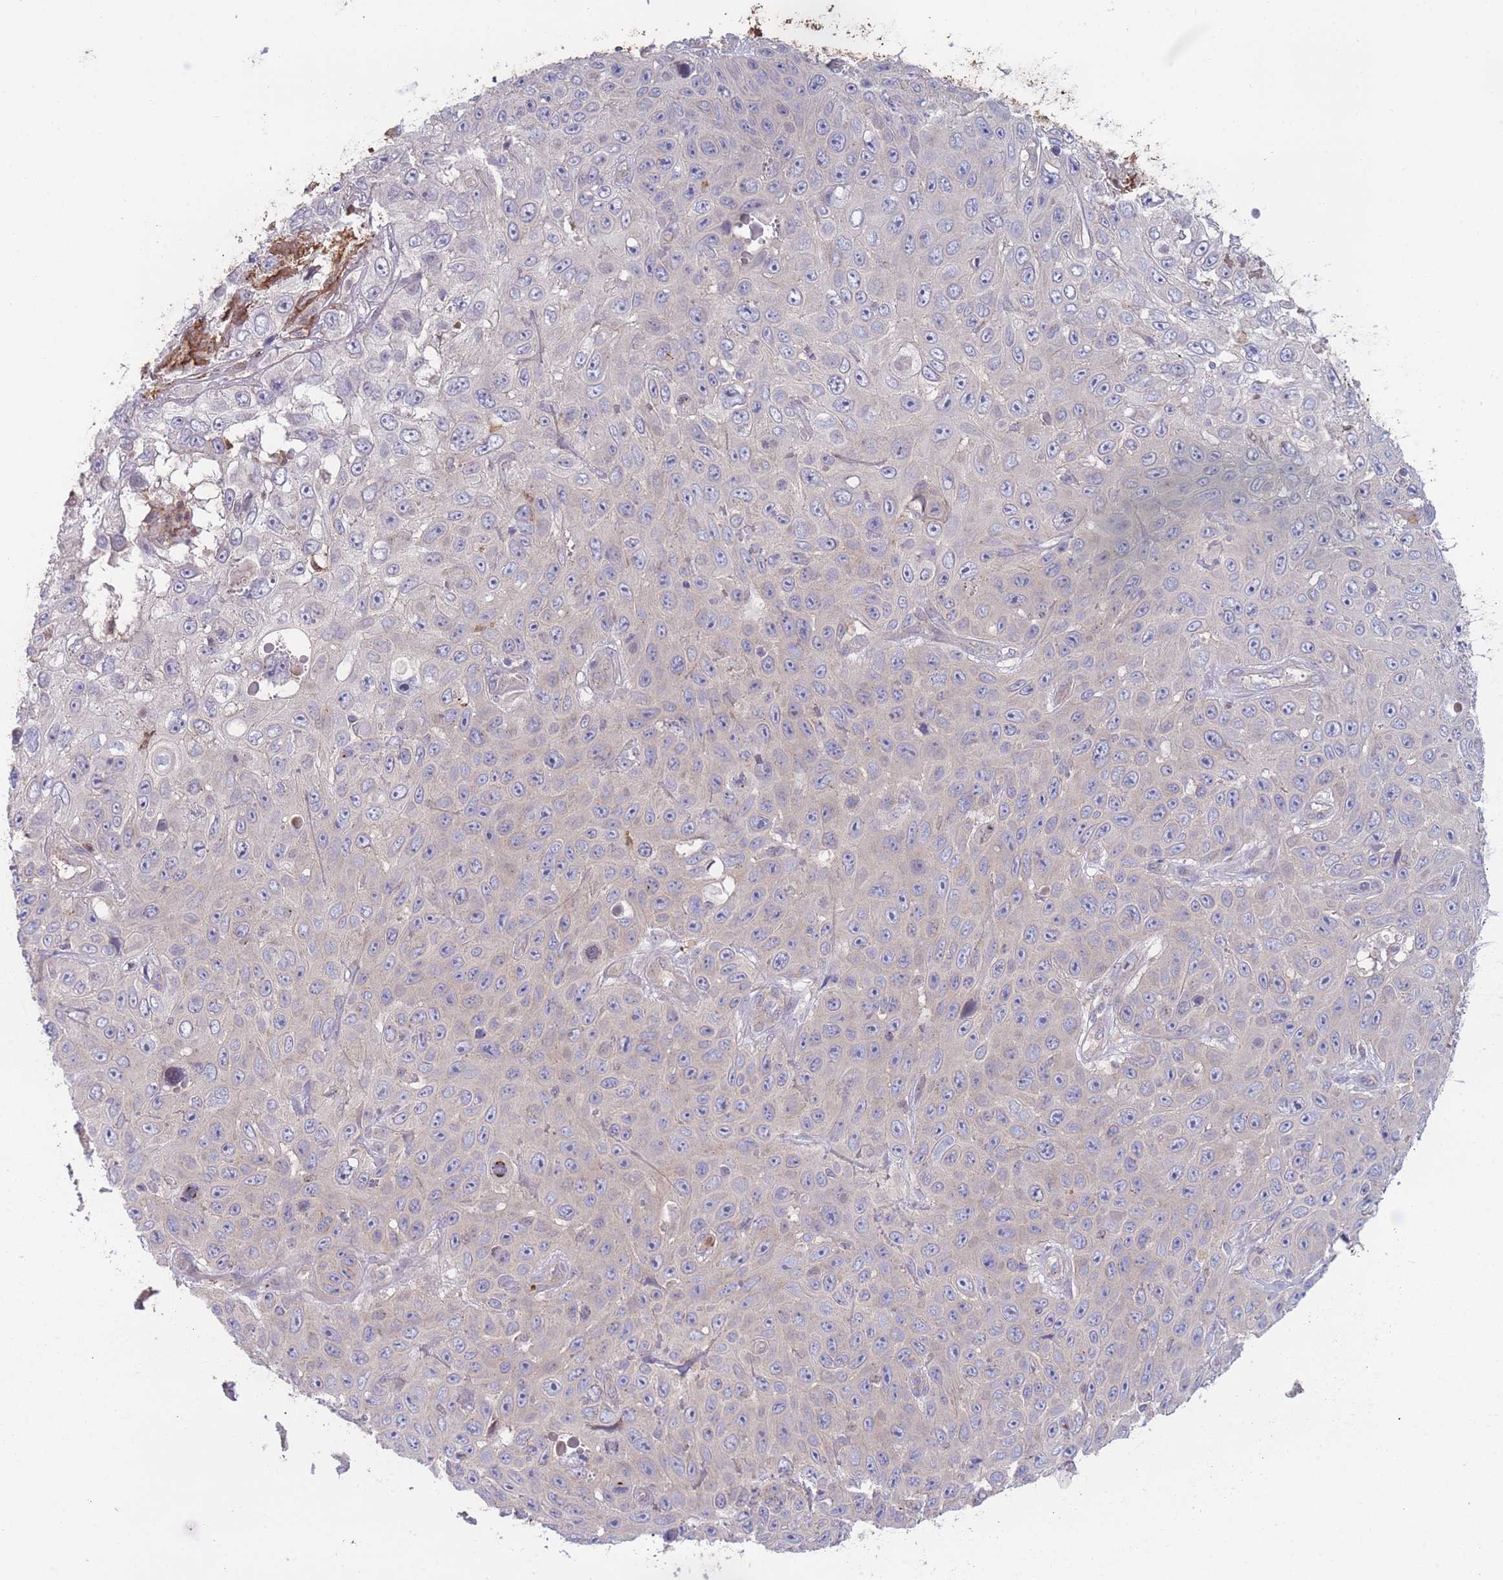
{"staining": {"intensity": "negative", "quantity": "none", "location": "none"}, "tissue": "skin cancer", "cell_type": "Tumor cells", "image_type": "cancer", "snomed": [{"axis": "morphology", "description": "Squamous cell carcinoma, NOS"}, {"axis": "topography", "description": "Skin"}], "caption": "Tumor cells are negative for brown protein staining in squamous cell carcinoma (skin).", "gene": "STEAP3", "patient": {"sex": "male", "age": 82}}